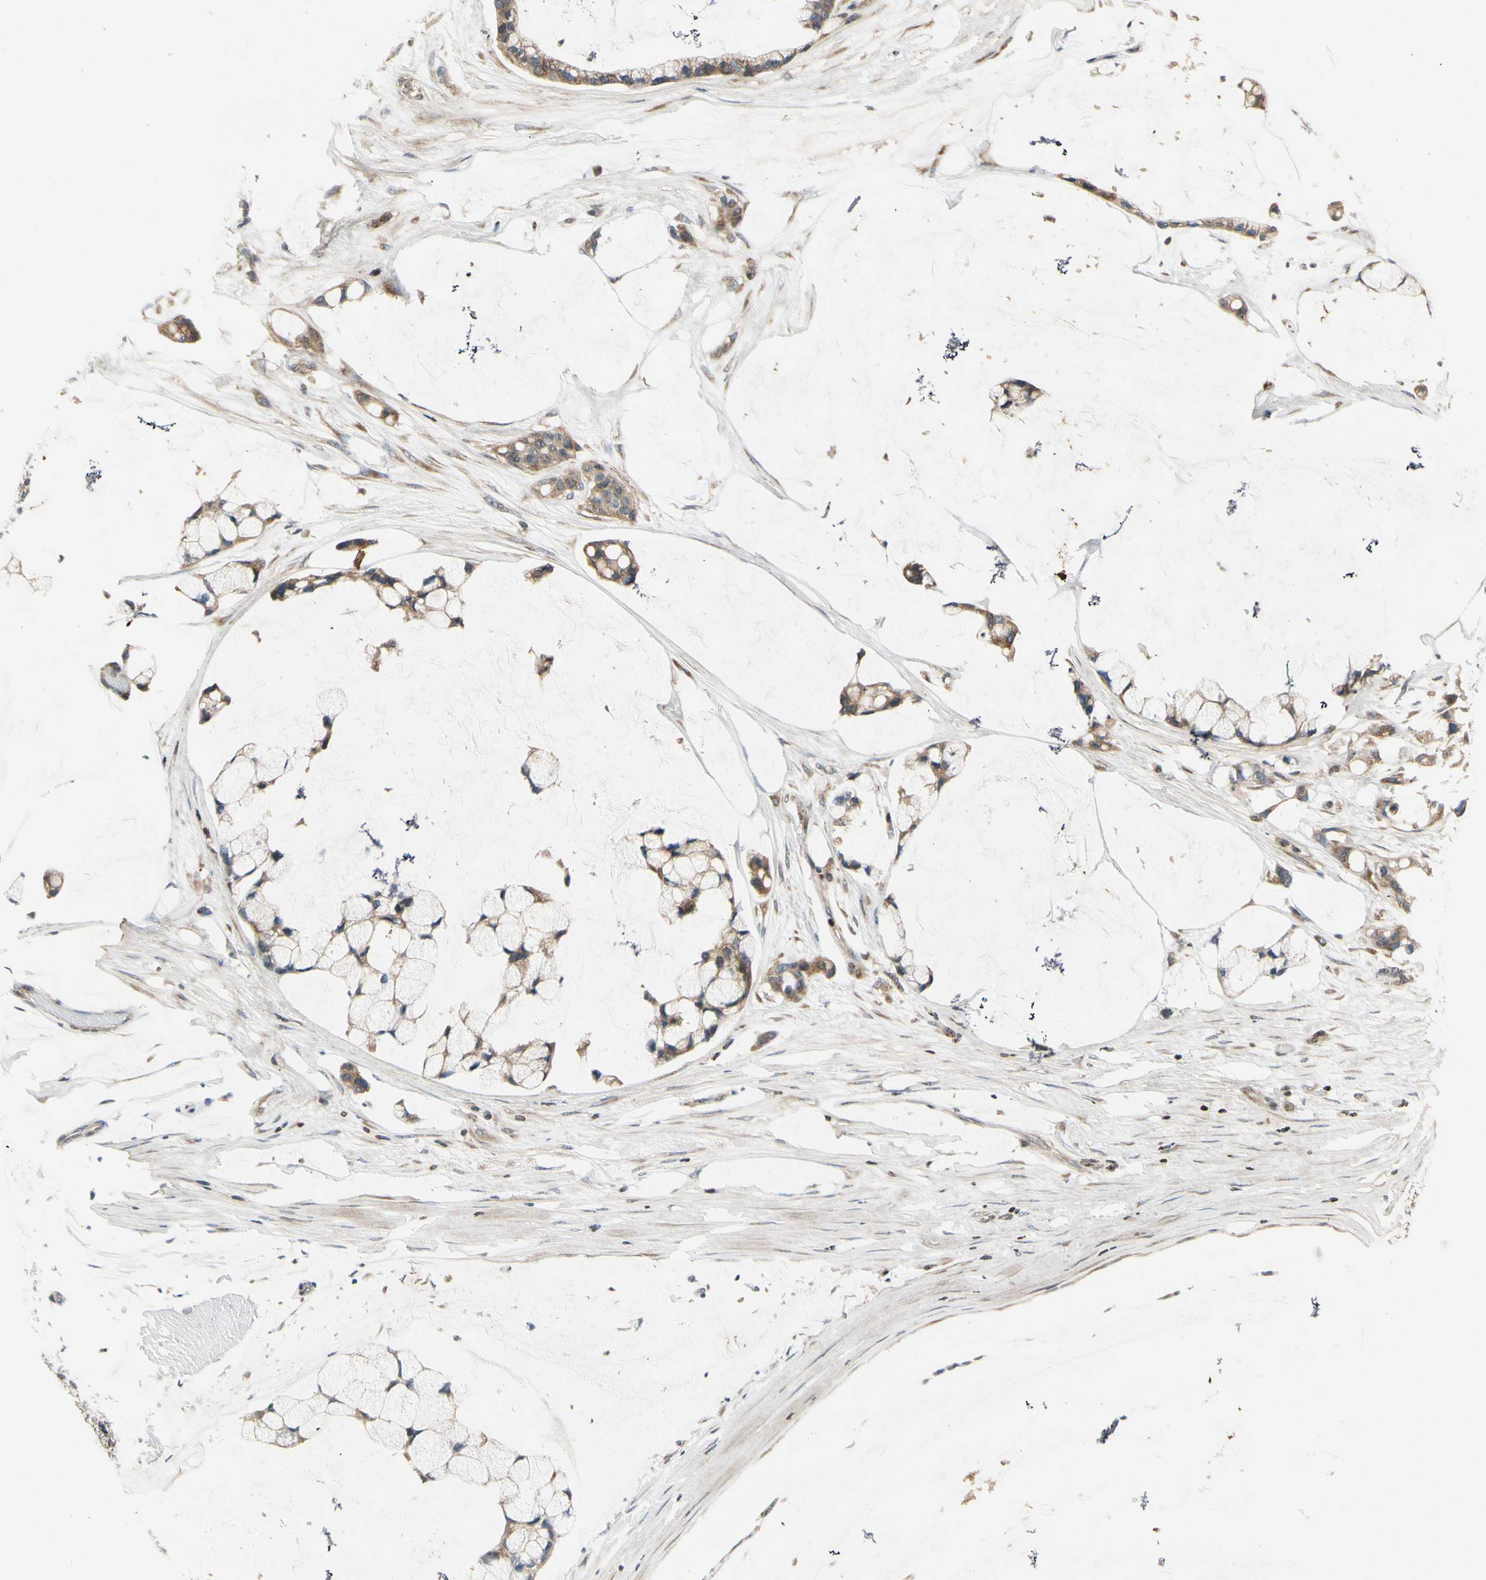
{"staining": {"intensity": "moderate", "quantity": ">75%", "location": "cytoplasmic/membranous"}, "tissue": "ovarian cancer", "cell_type": "Tumor cells", "image_type": "cancer", "snomed": [{"axis": "morphology", "description": "Cystadenocarcinoma, mucinous, NOS"}, {"axis": "topography", "description": "Ovary"}], "caption": "Protein staining of ovarian mucinous cystadenocarcinoma tissue demonstrates moderate cytoplasmic/membranous positivity in about >75% of tumor cells.", "gene": "MST1R", "patient": {"sex": "female", "age": 39}}